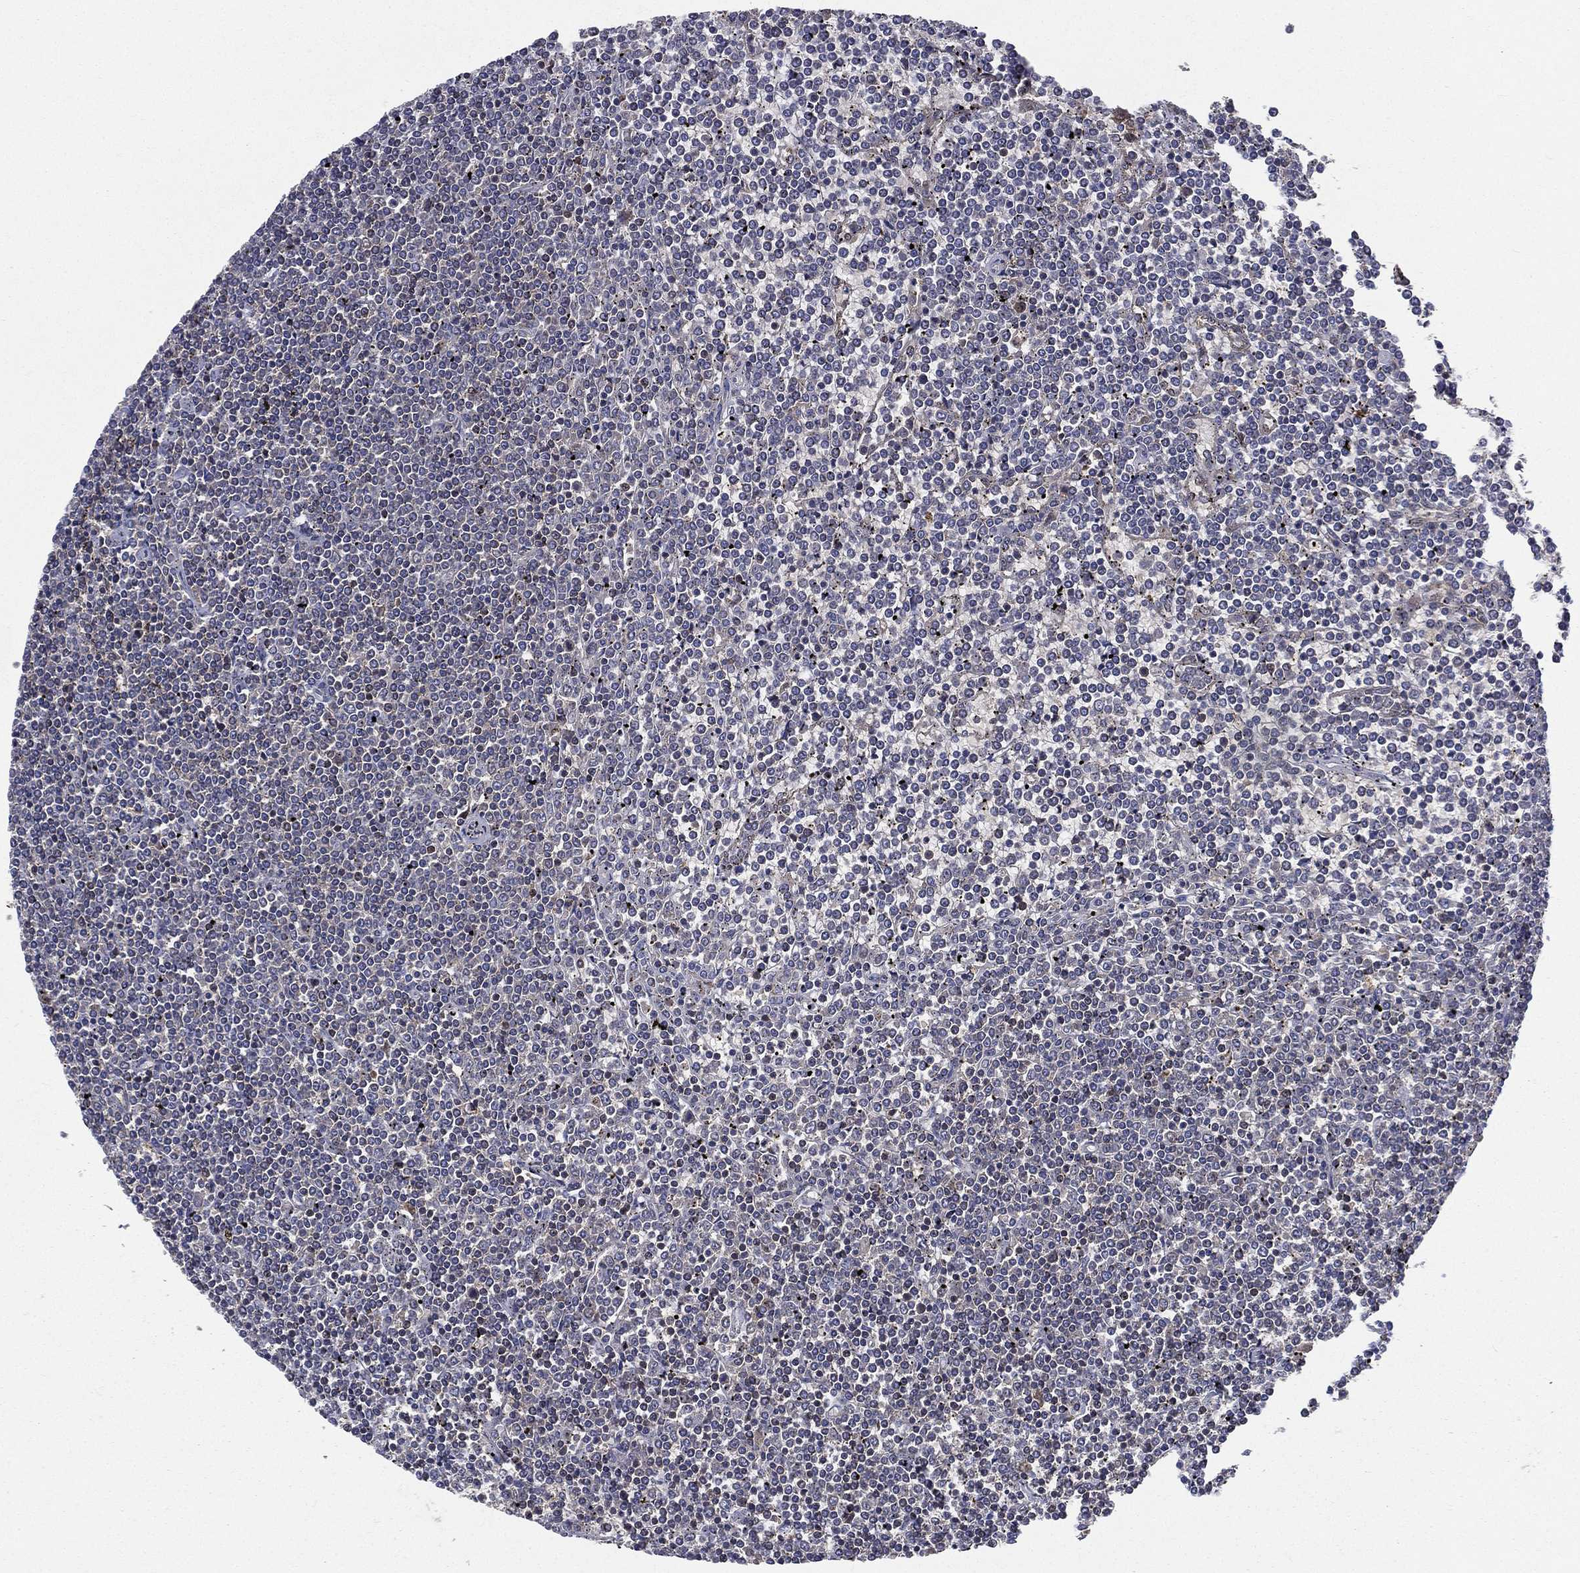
{"staining": {"intensity": "negative", "quantity": "none", "location": "none"}, "tissue": "lymphoma", "cell_type": "Tumor cells", "image_type": "cancer", "snomed": [{"axis": "morphology", "description": "Malignant lymphoma, non-Hodgkin's type, Low grade"}, {"axis": "topography", "description": "Spleen"}], "caption": "Immunohistochemistry micrograph of neoplastic tissue: human low-grade malignant lymphoma, non-Hodgkin's type stained with DAB shows no significant protein positivity in tumor cells.", "gene": "SMPD3", "patient": {"sex": "female", "age": 19}}